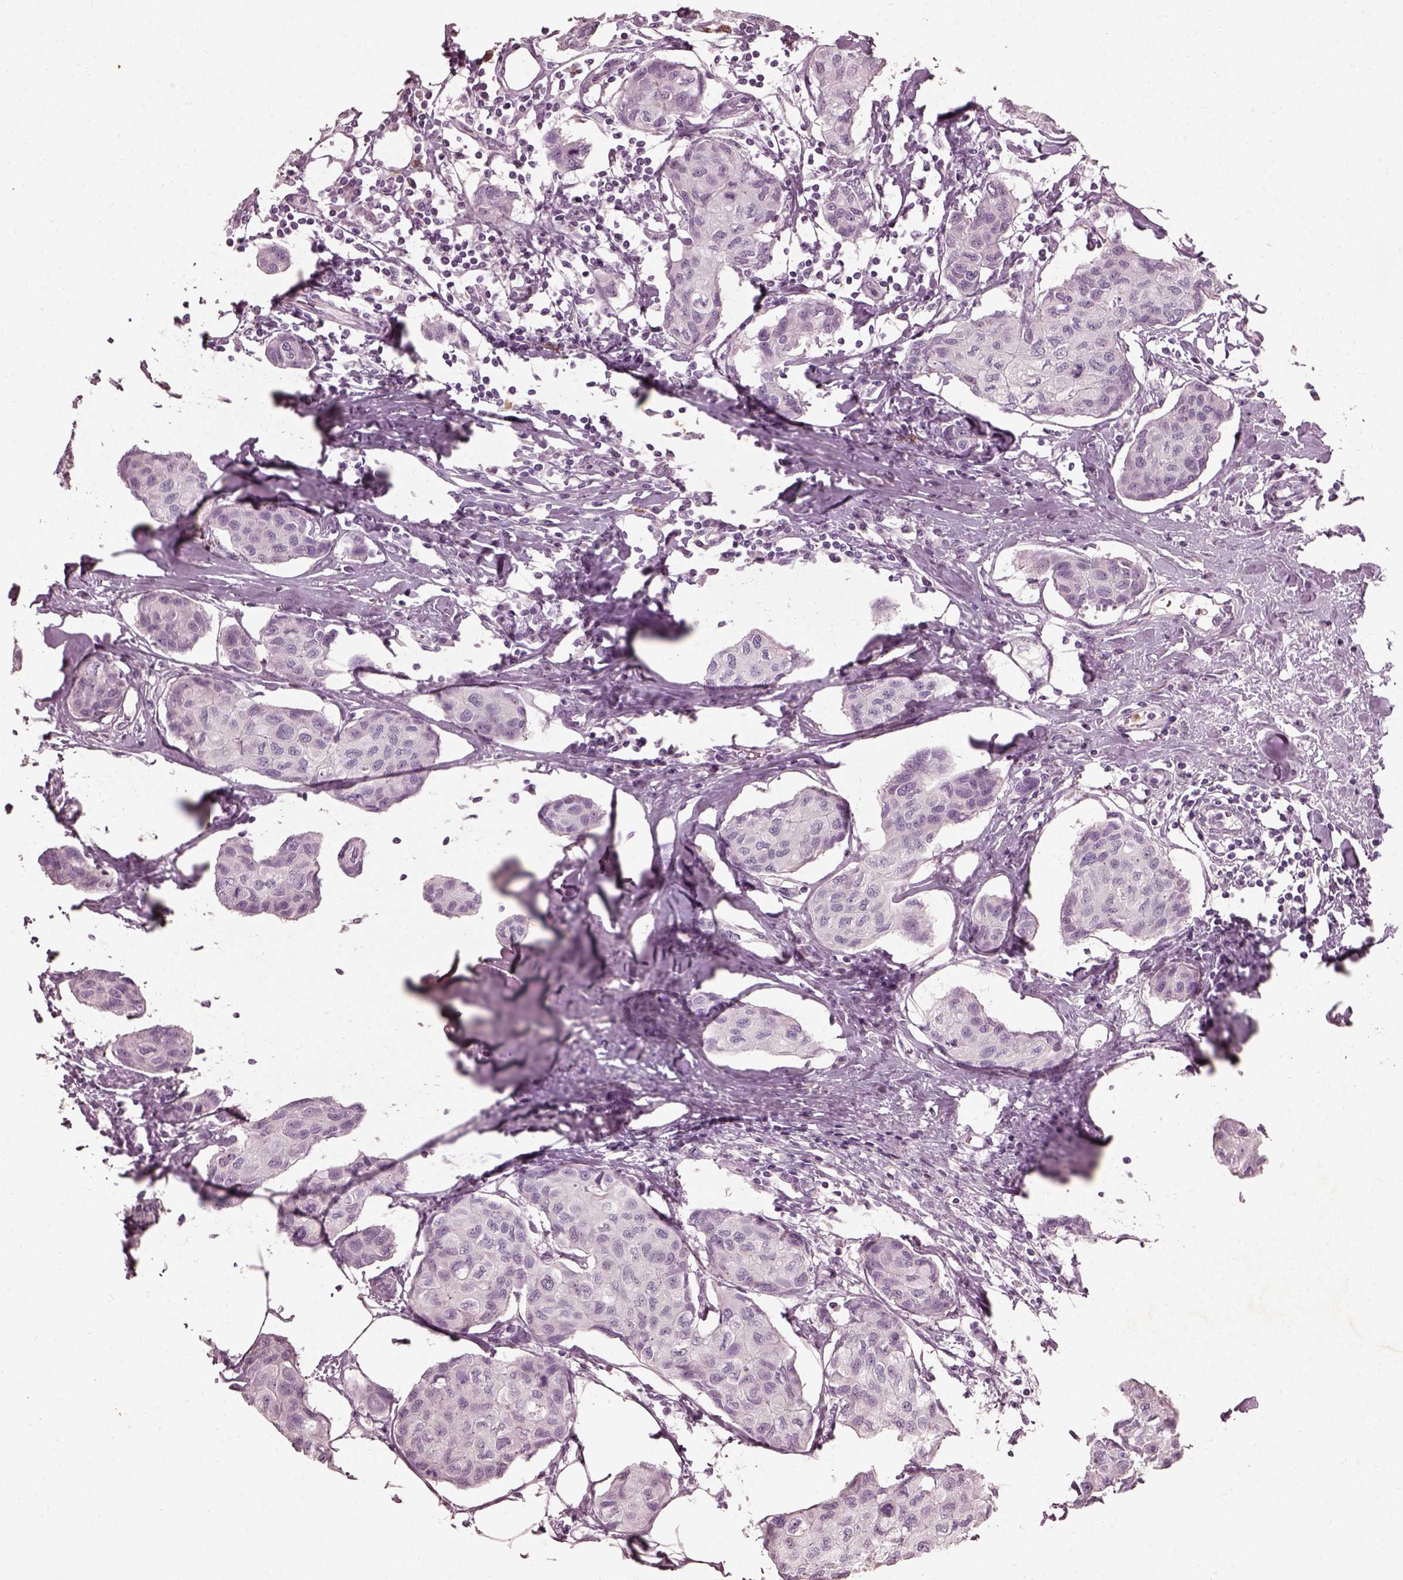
{"staining": {"intensity": "negative", "quantity": "none", "location": "none"}, "tissue": "breast cancer", "cell_type": "Tumor cells", "image_type": "cancer", "snomed": [{"axis": "morphology", "description": "Duct carcinoma"}, {"axis": "topography", "description": "Breast"}], "caption": "This is a photomicrograph of immunohistochemistry (IHC) staining of infiltrating ductal carcinoma (breast), which shows no positivity in tumor cells.", "gene": "FUT4", "patient": {"sex": "female", "age": 80}}